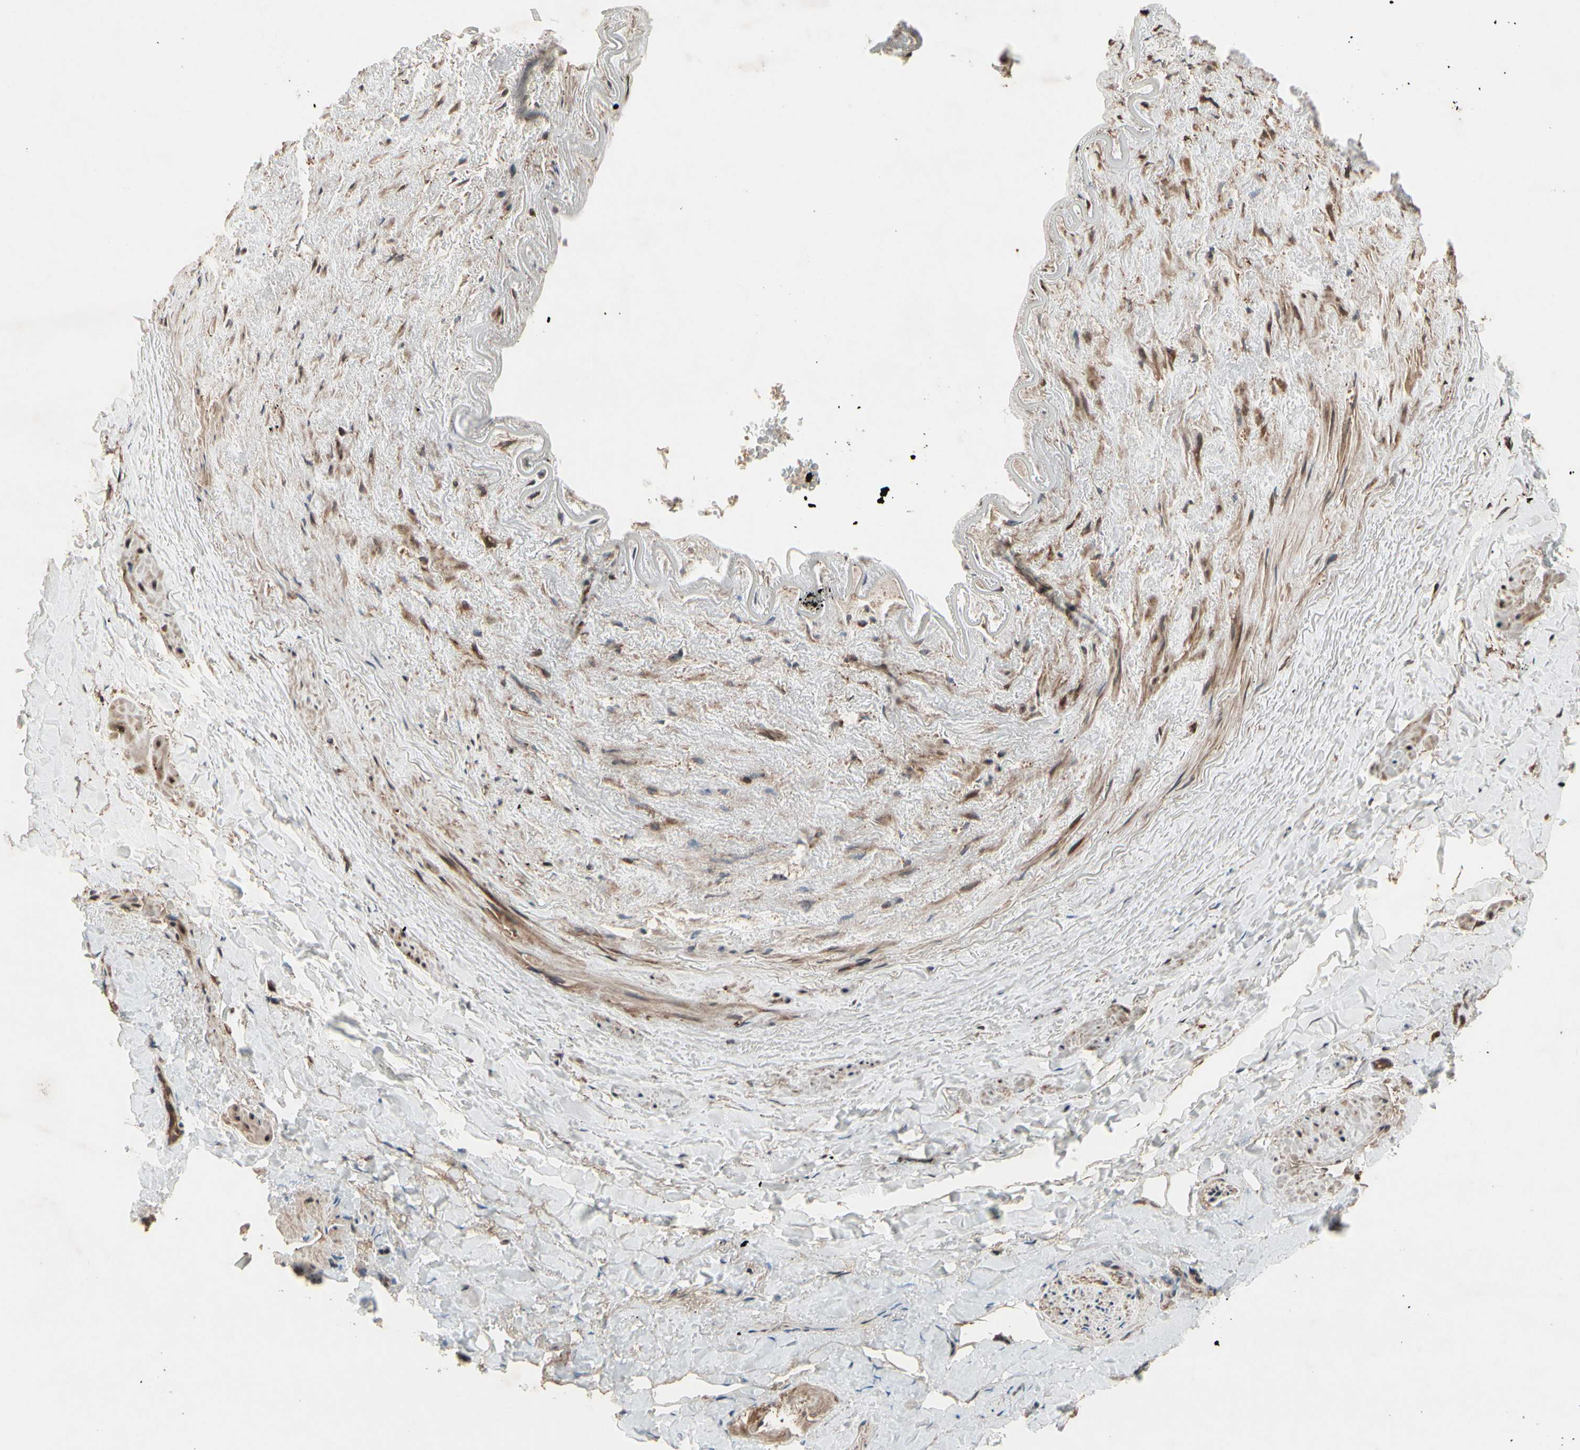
{"staining": {"intensity": "moderate", "quantity": ">75%", "location": "cytoplasmic/membranous"}, "tissue": "adipose tissue", "cell_type": "Adipocytes", "image_type": "normal", "snomed": [{"axis": "morphology", "description": "Normal tissue, NOS"}, {"axis": "topography", "description": "Peripheral nerve tissue"}], "caption": "Unremarkable adipose tissue was stained to show a protein in brown. There is medium levels of moderate cytoplasmic/membranous expression in approximately >75% of adipocytes.", "gene": "CSF1R", "patient": {"sex": "male", "age": 70}}